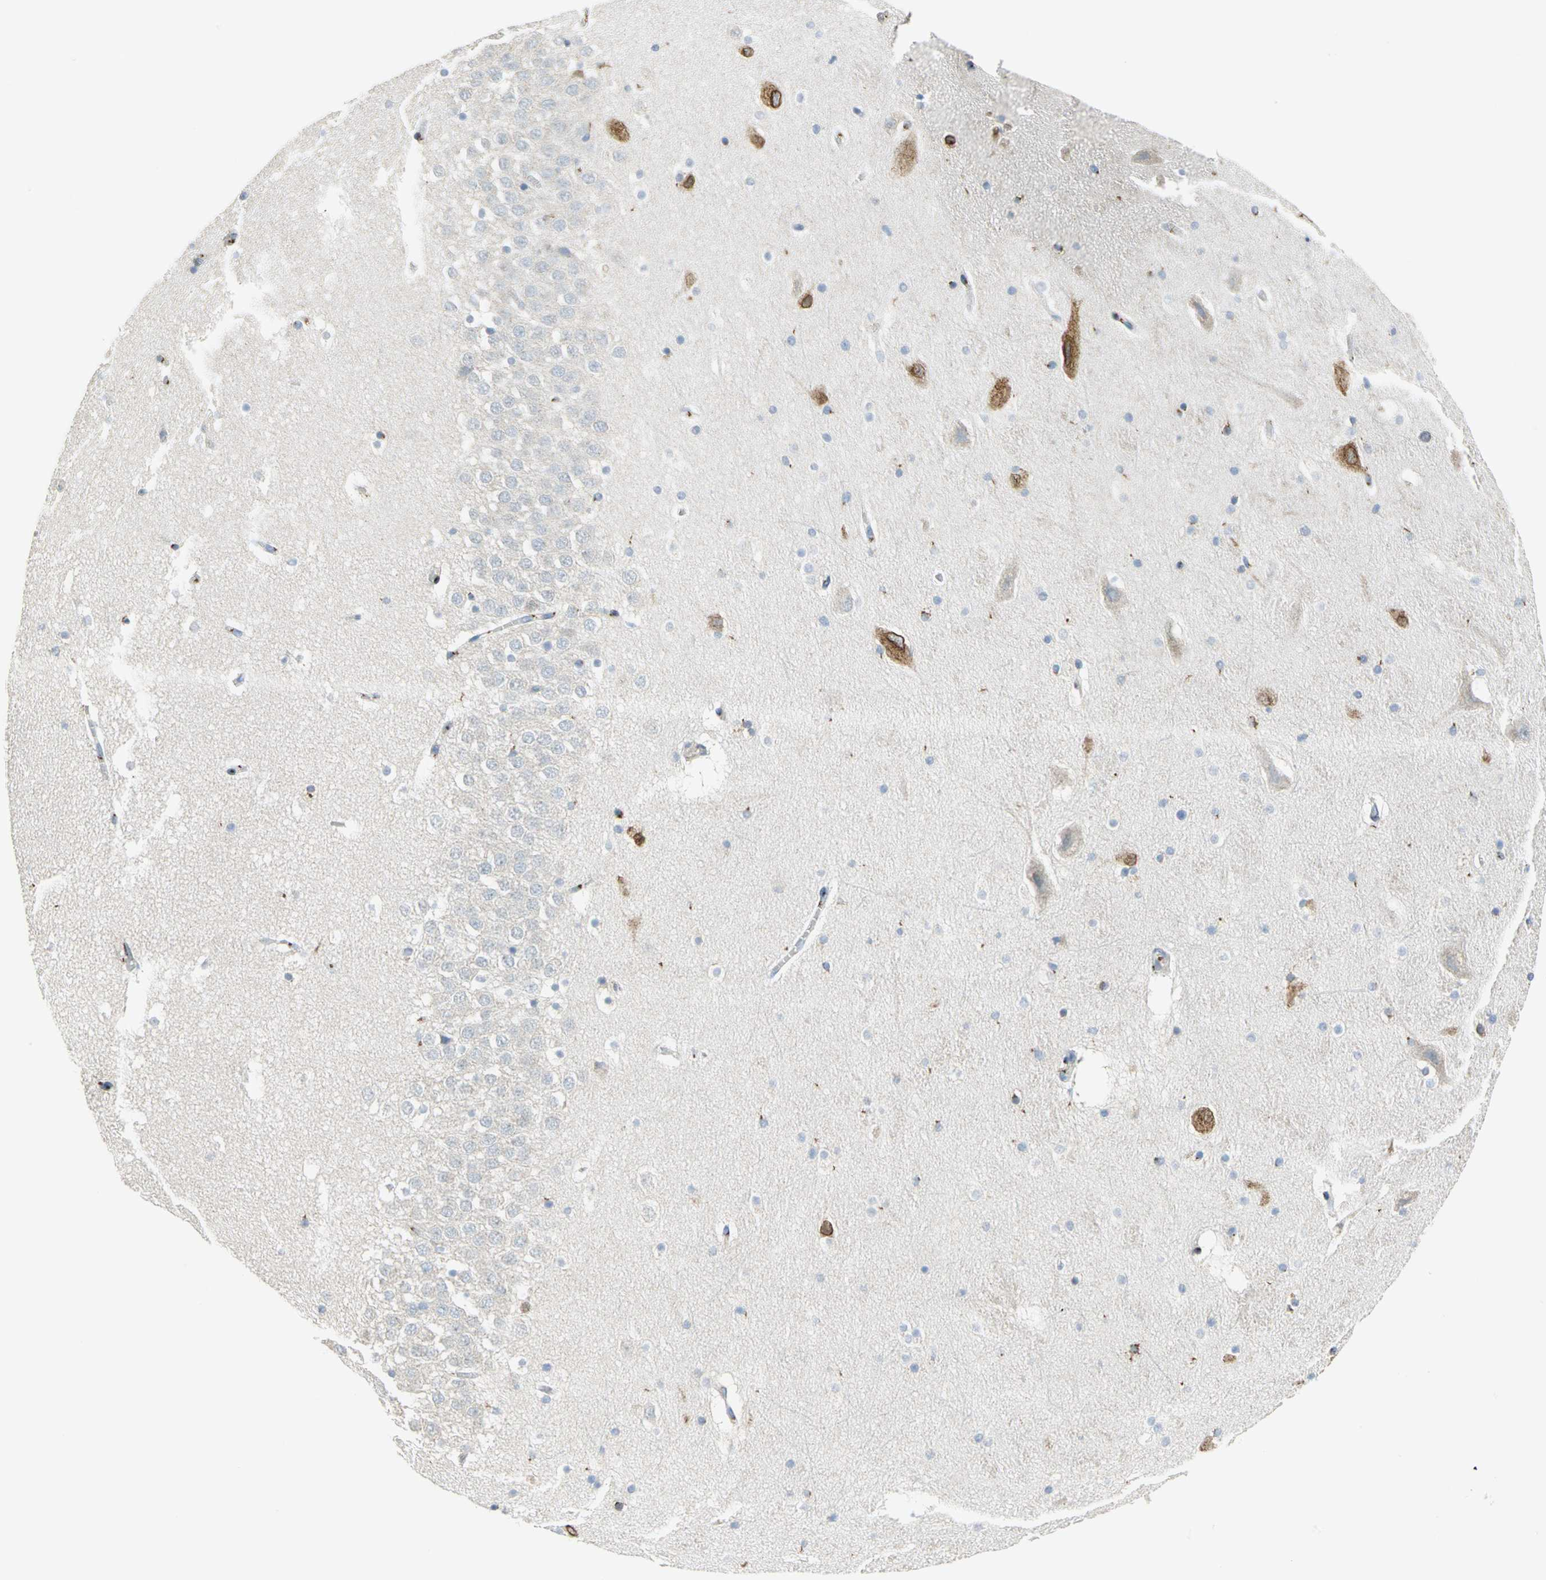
{"staining": {"intensity": "moderate", "quantity": "<25%", "location": "cytoplasmic/membranous"}, "tissue": "hippocampus", "cell_type": "Glial cells", "image_type": "normal", "snomed": [{"axis": "morphology", "description": "Normal tissue, NOS"}, {"axis": "topography", "description": "Hippocampus"}], "caption": "DAB immunohistochemical staining of benign hippocampus displays moderate cytoplasmic/membranous protein staining in about <25% of glial cells. The staining is performed using DAB brown chromogen to label protein expression. The nuclei are counter-stained blue using hematoxylin.", "gene": "GPR3", "patient": {"sex": "male", "age": 45}}